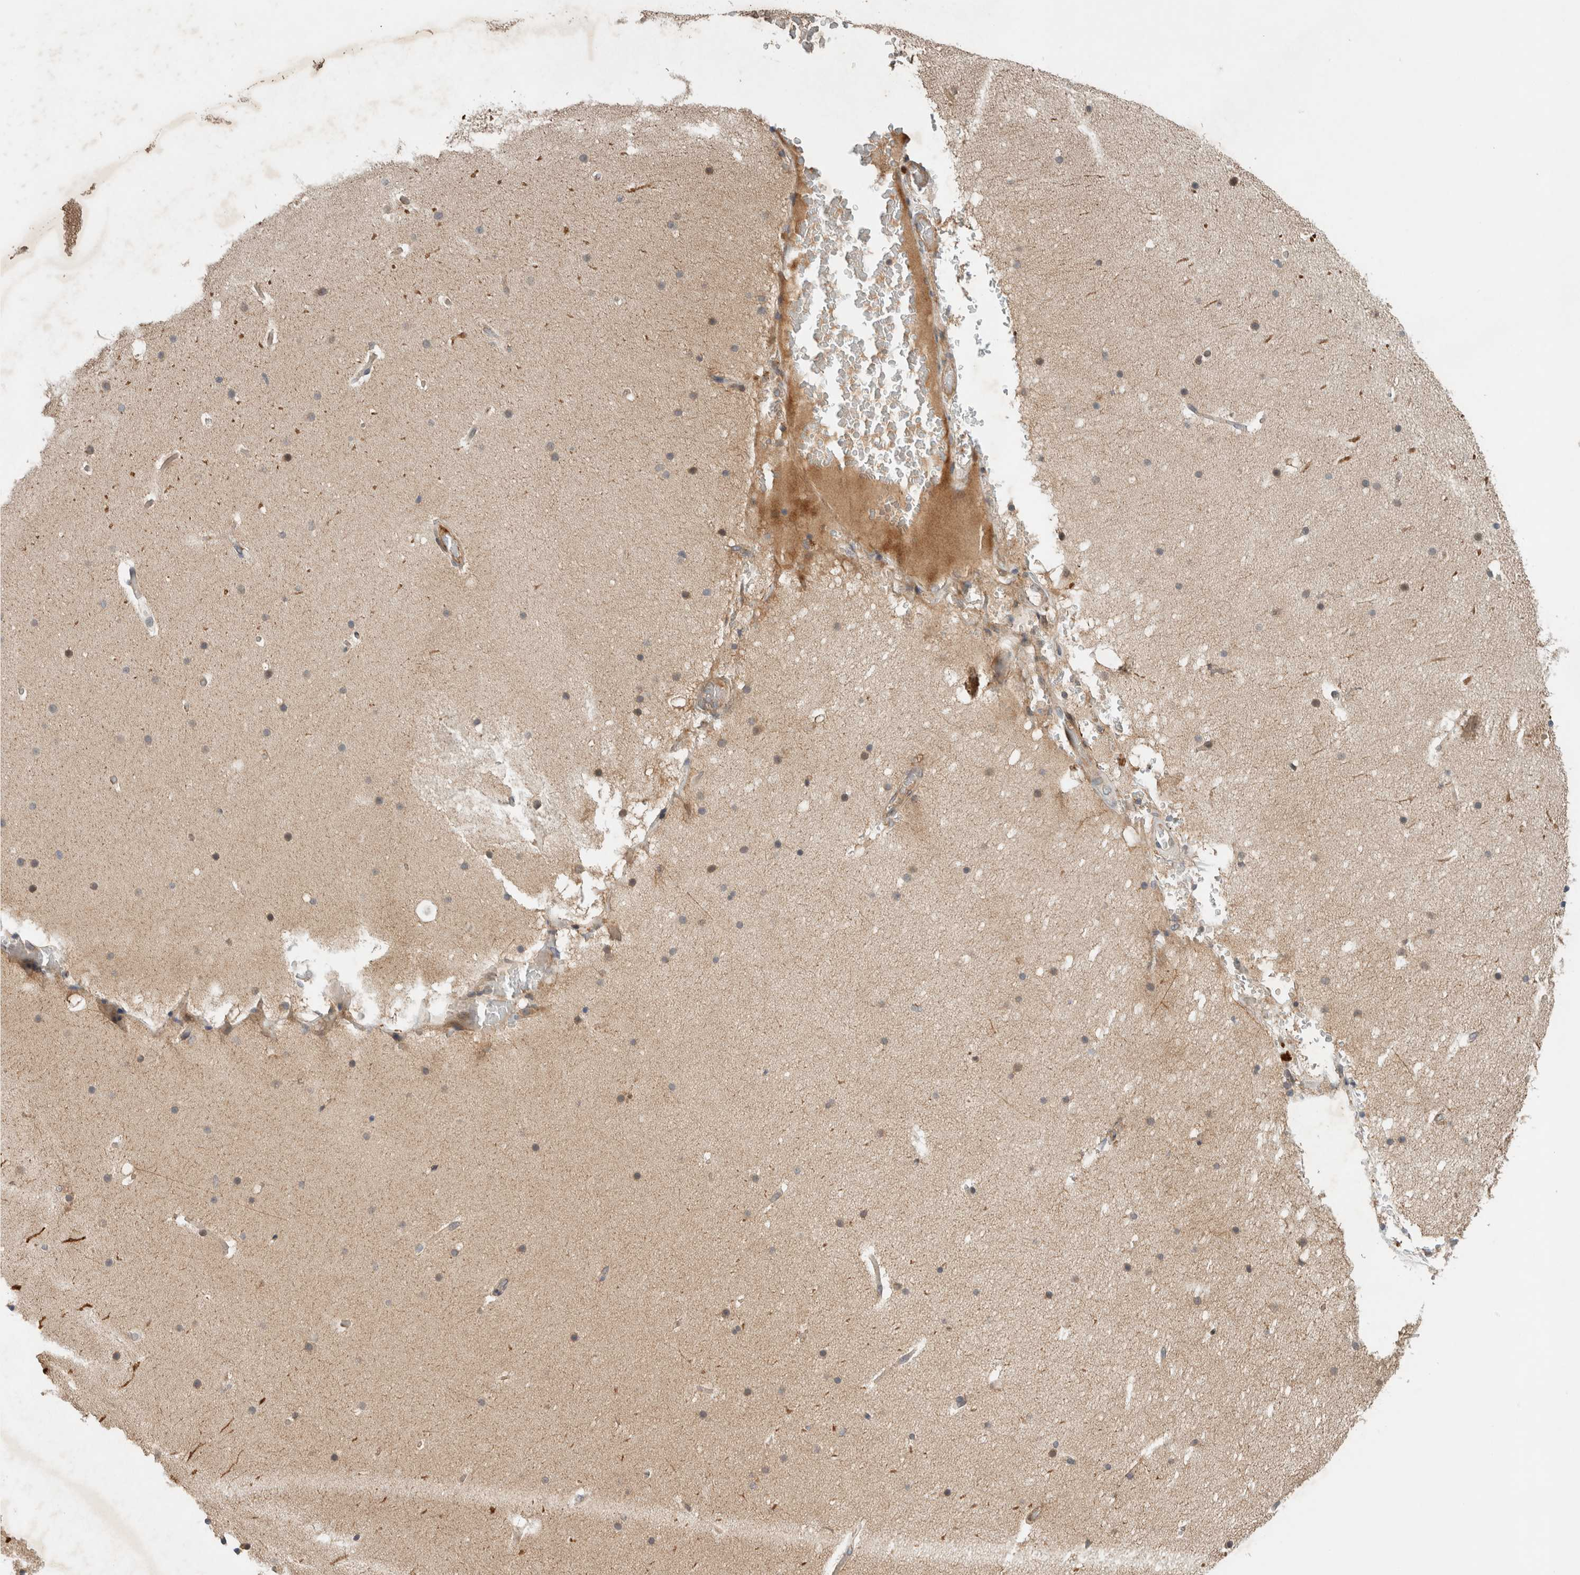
{"staining": {"intensity": "weak", "quantity": "25%-75%", "location": "cytoplasmic/membranous"}, "tissue": "cerebellum", "cell_type": "Cells in granular layer", "image_type": "normal", "snomed": [{"axis": "morphology", "description": "Normal tissue, NOS"}, {"axis": "topography", "description": "Cerebellum"}], "caption": "Protein staining of normal cerebellum displays weak cytoplasmic/membranous expression in about 25%-75% of cells in granular layer. The protein of interest is stained brown, and the nuclei are stained in blue (DAB IHC with brightfield microscopy, high magnification).", "gene": "ARMC9", "patient": {"sex": "male", "age": 57}}